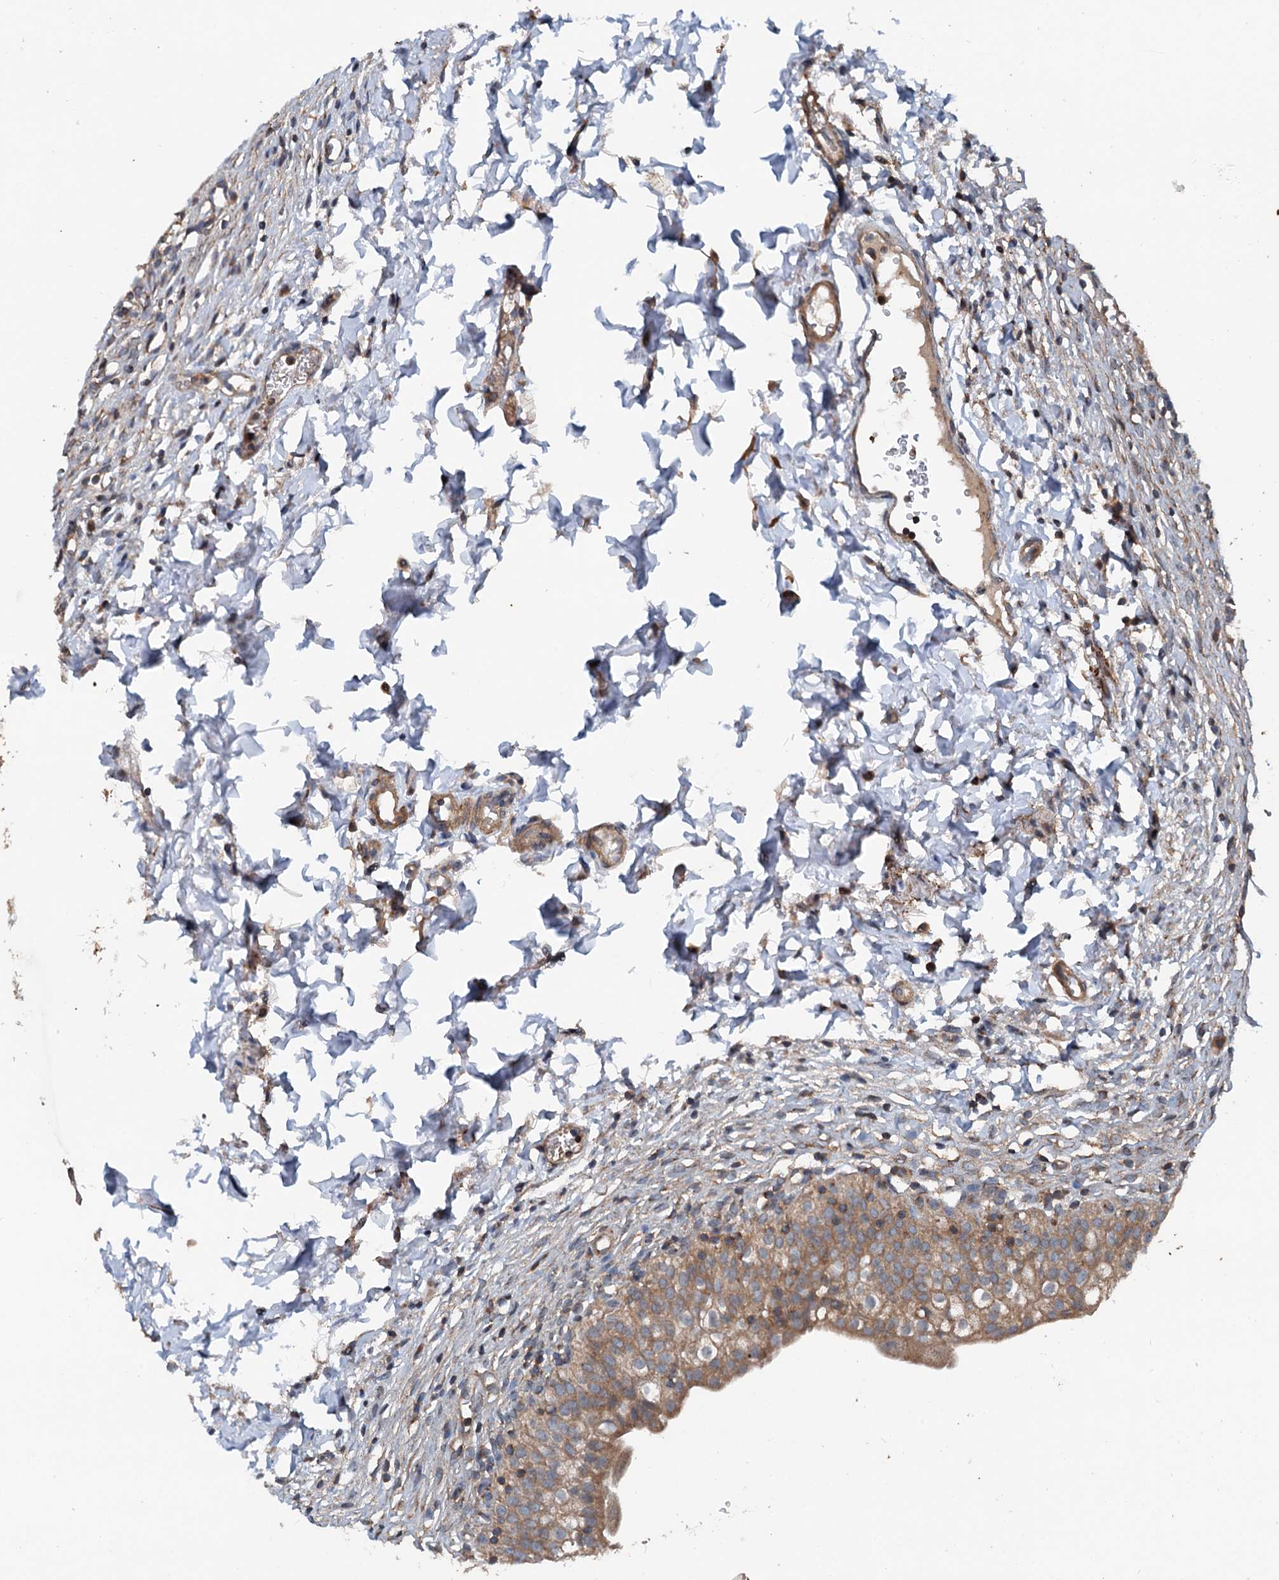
{"staining": {"intensity": "strong", "quantity": ">75%", "location": "cytoplasmic/membranous"}, "tissue": "urinary bladder", "cell_type": "Urothelial cells", "image_type": "normal", "snomed": [{"axis": "morphology", "description": "Normal tissue, NOS"}, {"axis": "topography", "description": "Urinary bladder"}], "caption": "A high-resolution micrograph shows immunohistochemistry (IHC) staining of benign urinary bladder, which shows strong cytoplasmic/membranous positivity in about >75% of urothelial cells. (Brightfield microscopy of DAB IHC at high magnification).", "gene": "TEDC1", "patient": {"sex": "male", "age": 55}}